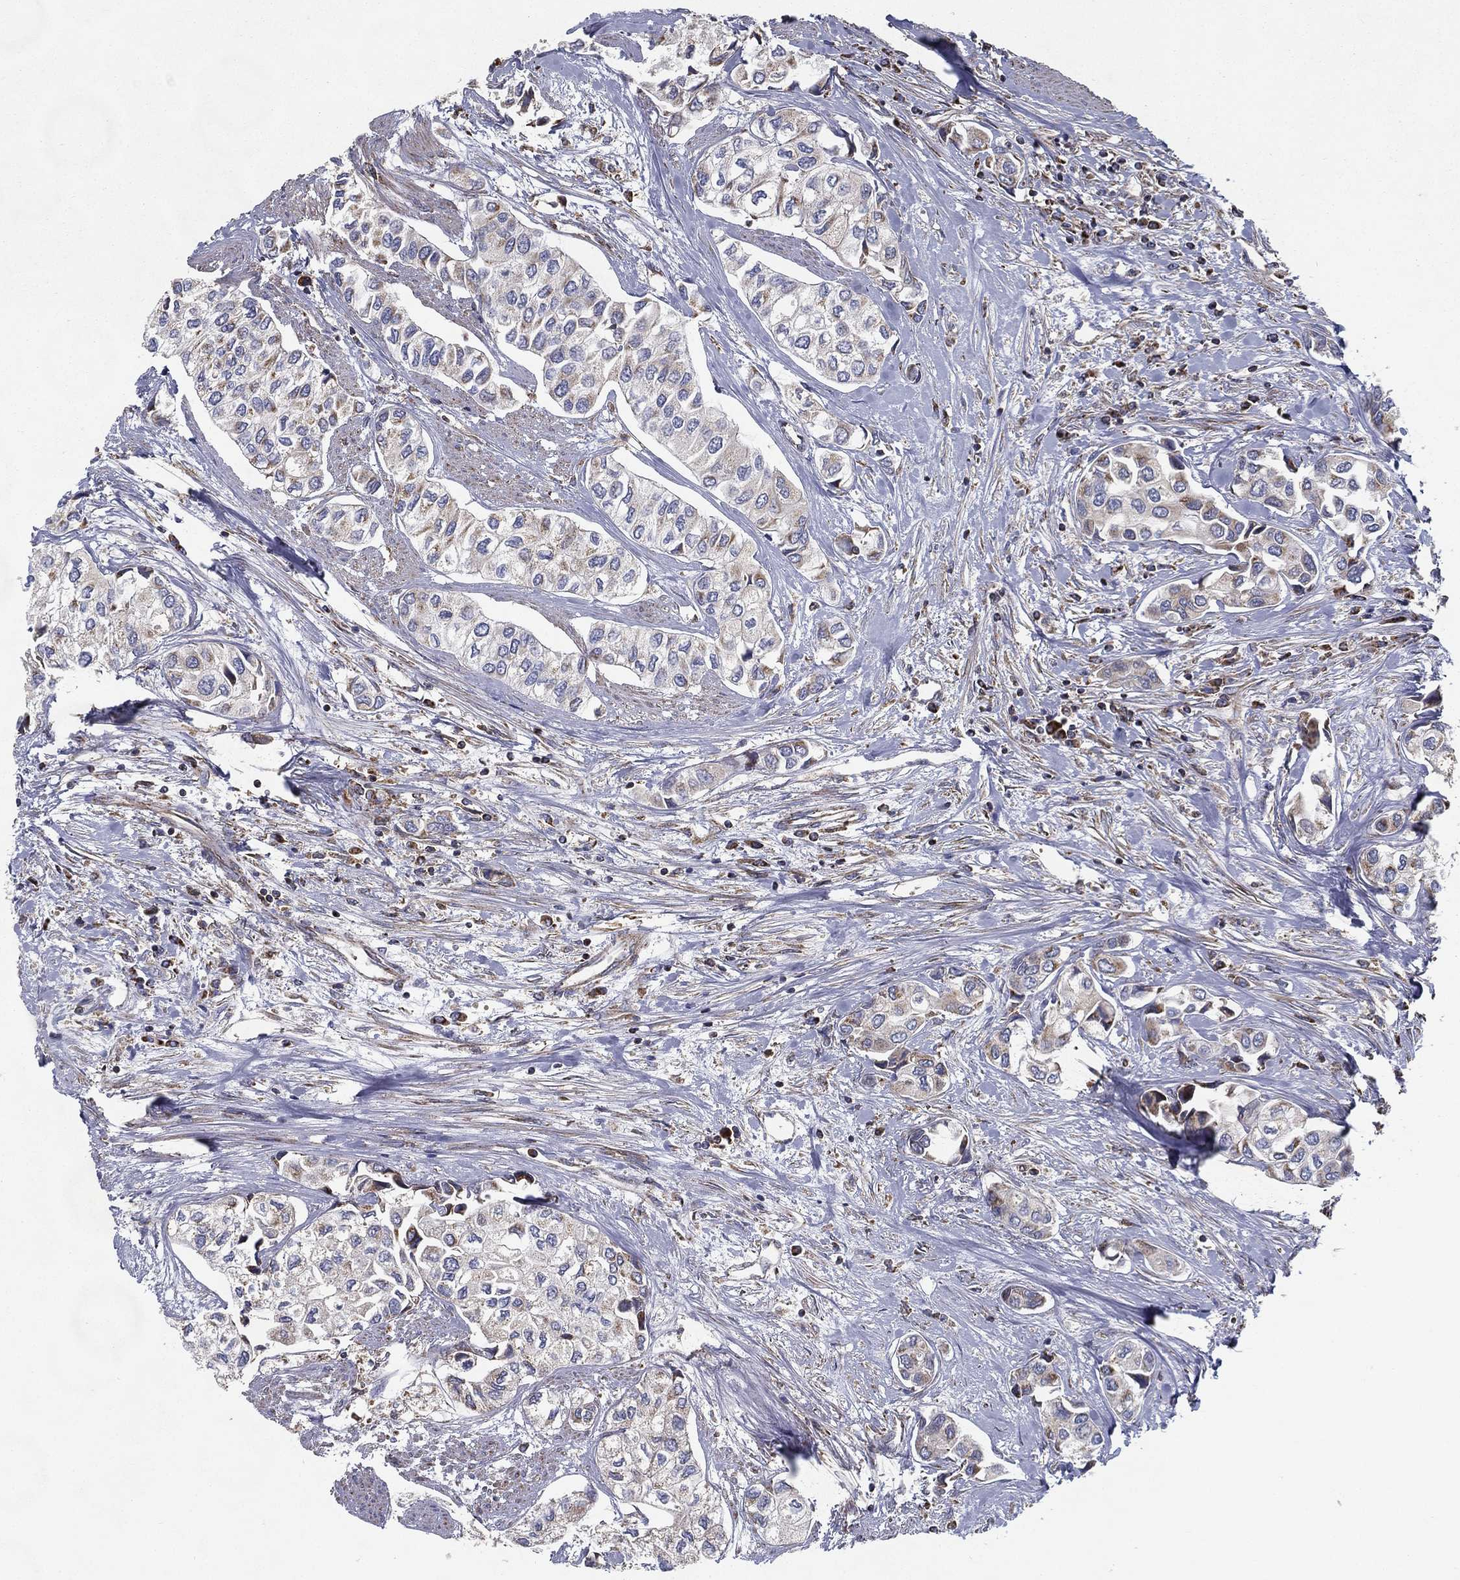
{"staining": {"intensity": "negative", "quantity": "none", "location": "none"}, "tissue": "urothelial cancer", "cell_type": "Tumor cells", "image_type": "cancer", "snomed": [{"axis": "morphology", "description": "Urothelial carcinoma, High grade"}, {"axis": "topography", "description": "Urinary bladder"}], "caption": "This is an immunohistochemistry histopathology image of human urothelial cancer. There is no staining in tumor cells.", "gene": "MT-CYB", "patient": {"sex": "male", "age": 73}}